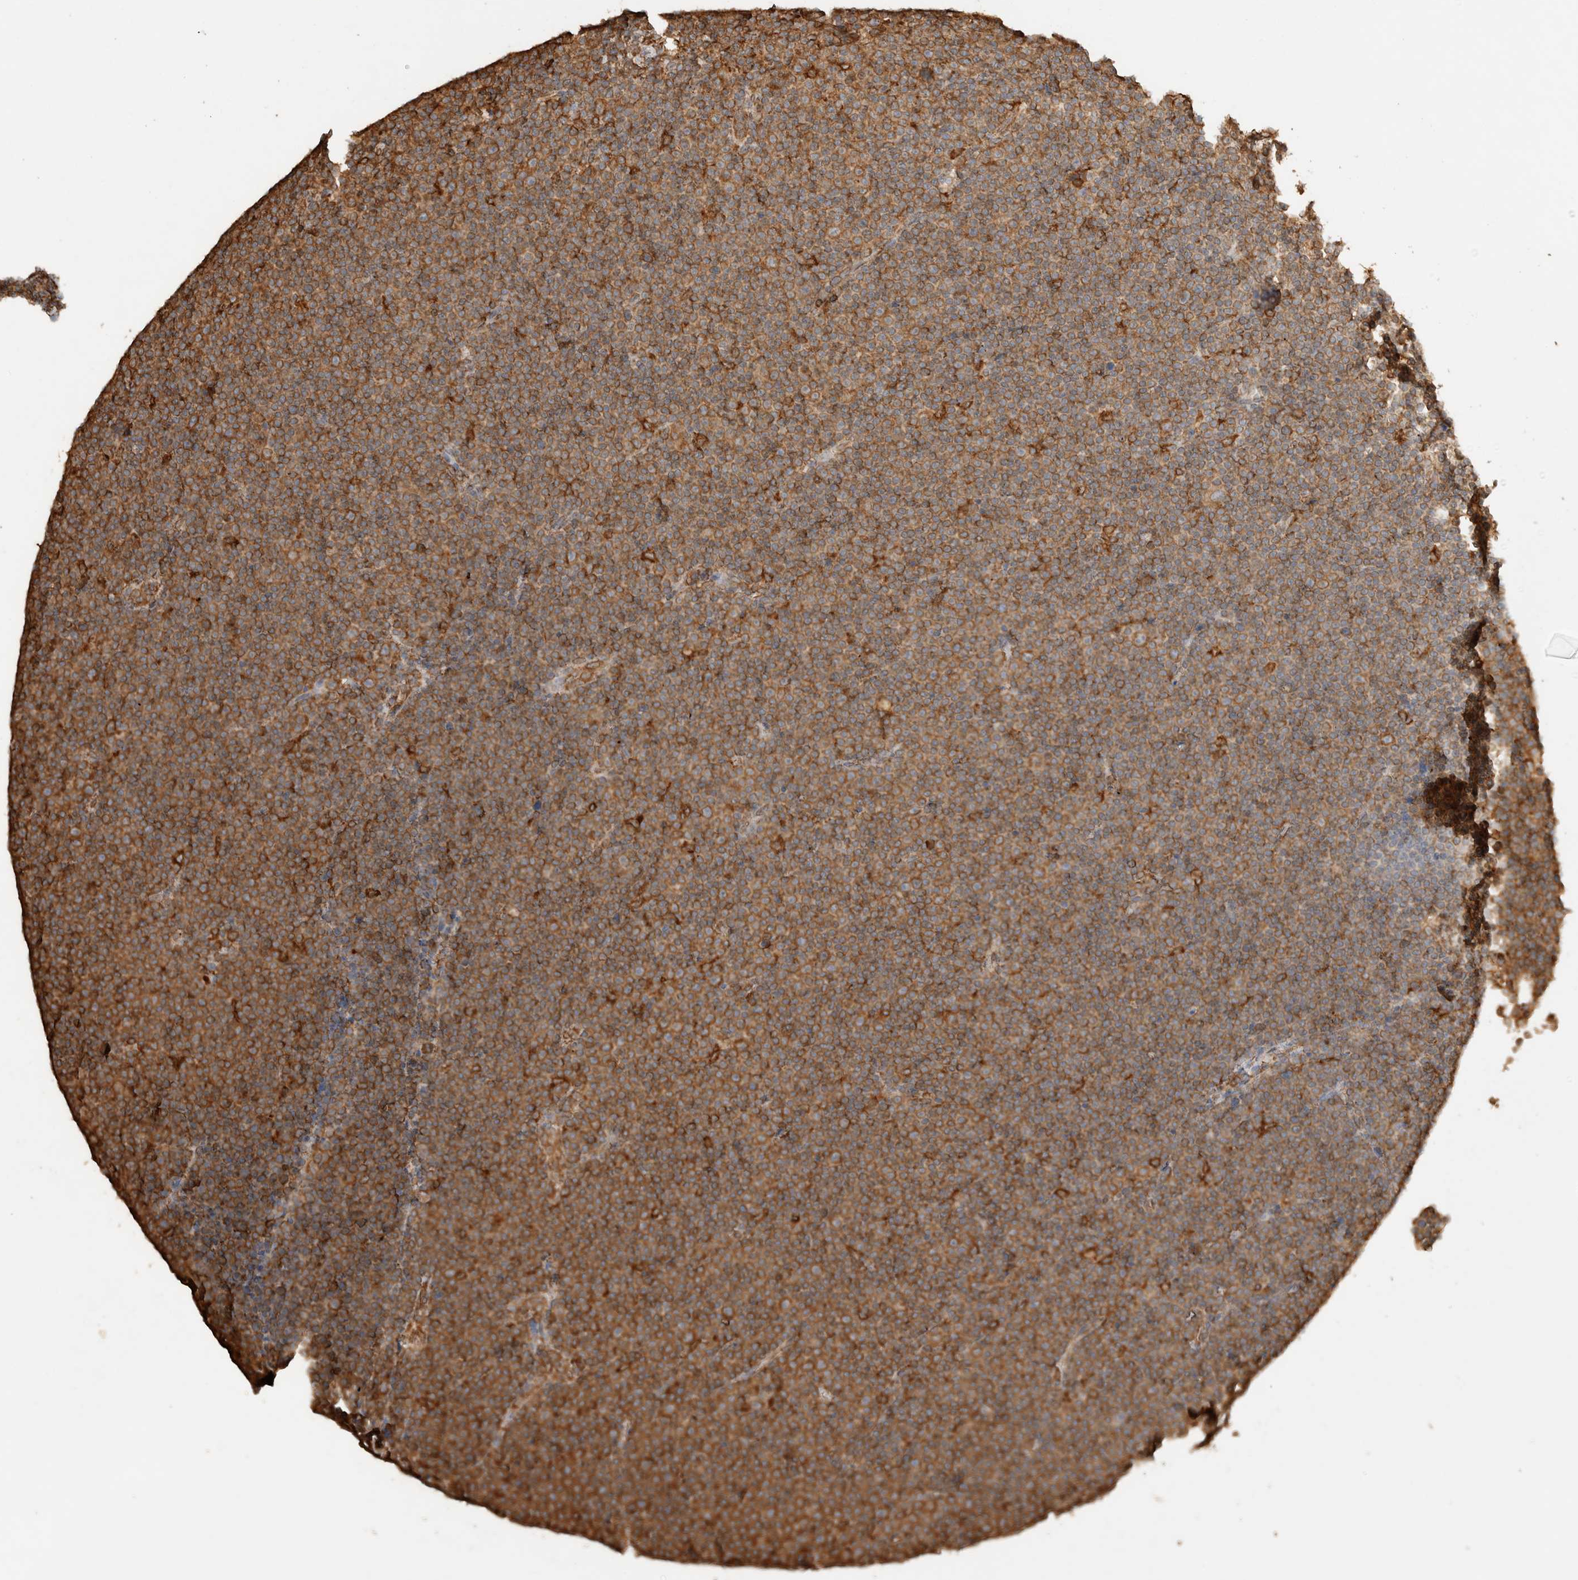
{"staining": {"intensity": "moderate", "quantity": ">75%", "location": "cytoplasmic/membranous"}, "tissue": "lymphoma", "cell_type": "Tumor cells", "image_type": "cancer", "snomed": [{"axis": "morphology", "description": "Malignant lymphoma, non-Hodgkin's type, Low grade"}, {"axis": "topography", "description": "Lymph node"}], "caption": "Protein expression analysis of low-grade malignant lymphoma, non-Hodgkin's type demonstrates moderate cytoplasmic/membranous expression in approximately >75% of tumor cells.", "gene": "ERAP1", "patient": {"sex": "female", "age": 67}}